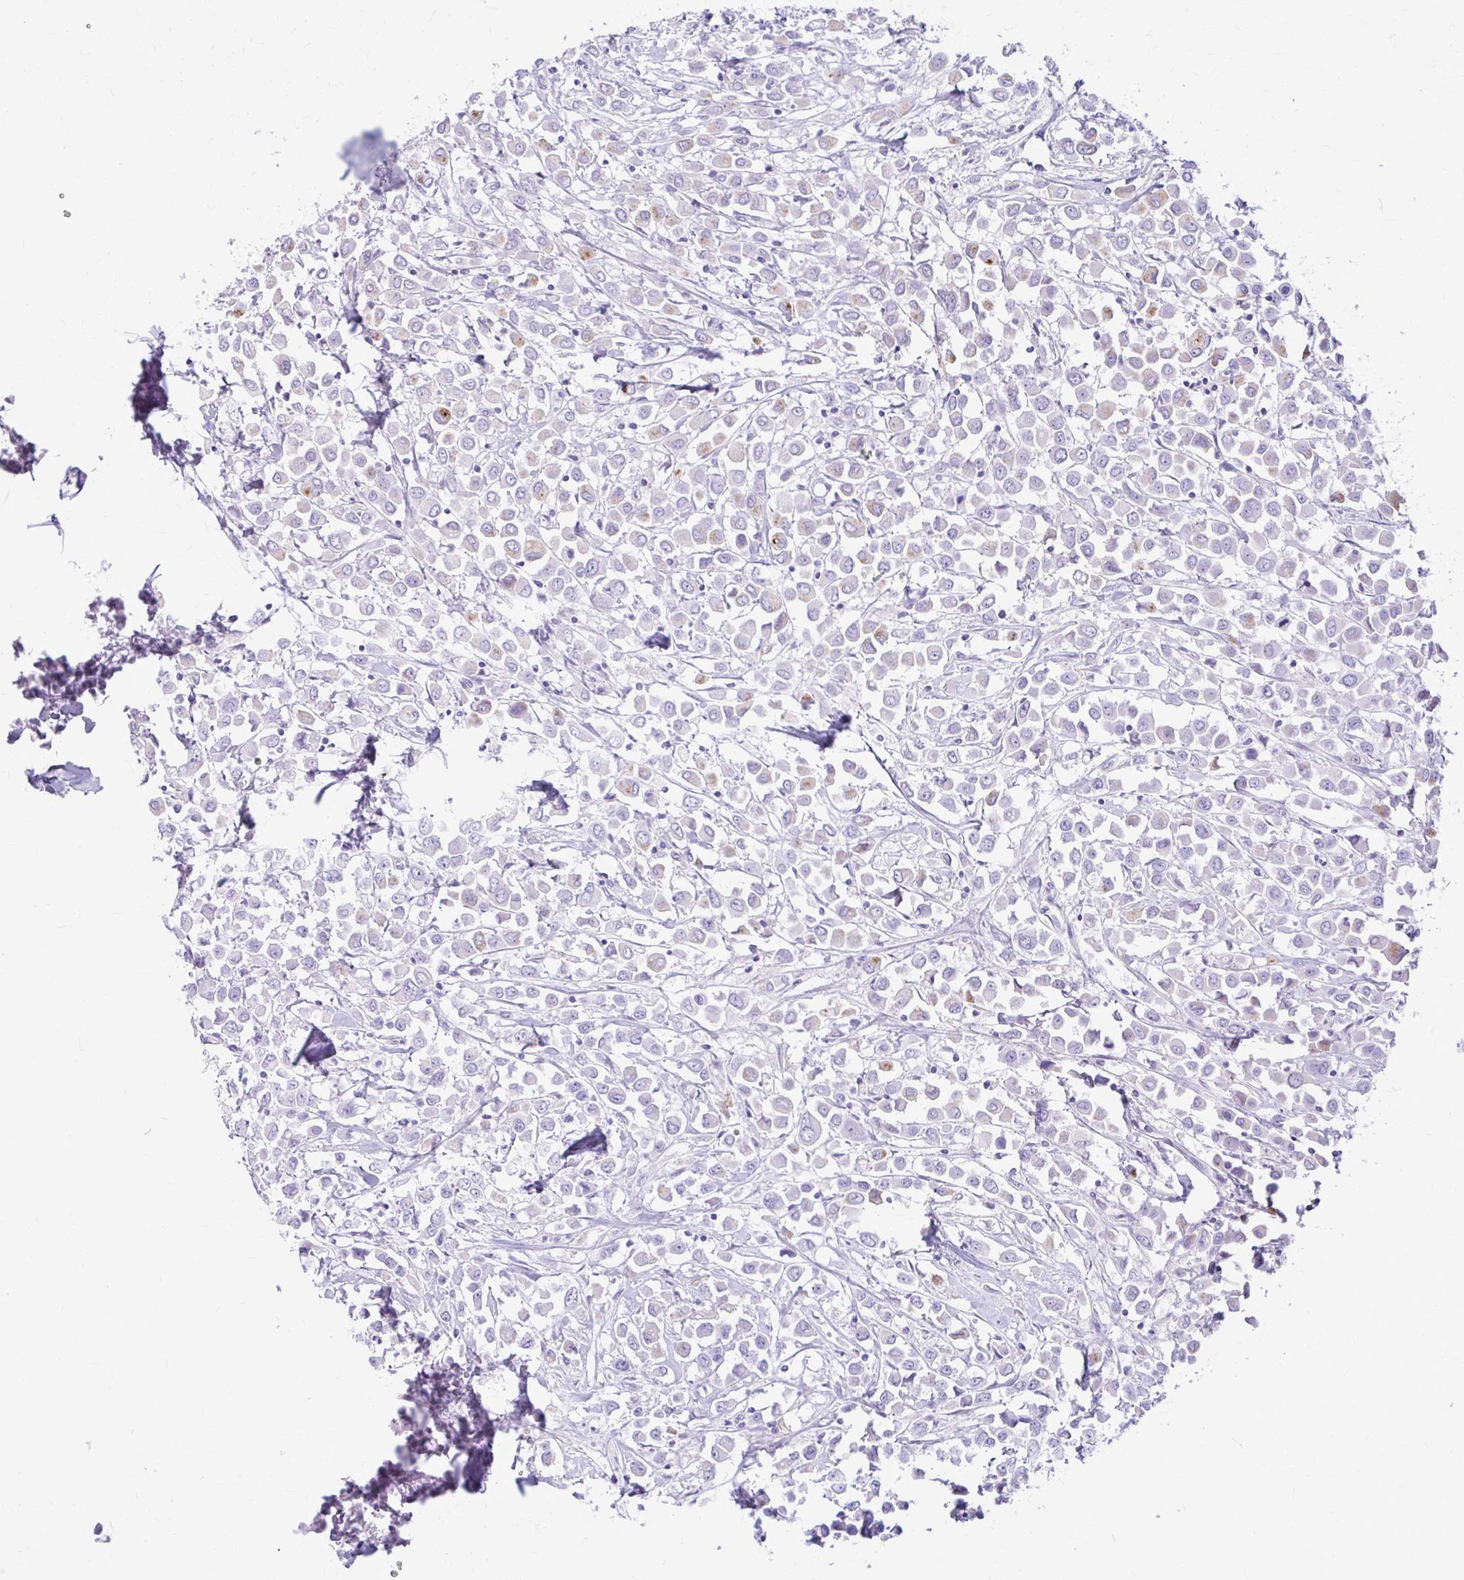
{"staining": {"intensity": "moderate", "quantity": "<25%", "location": "cytoplasmic/membranous"}, "tissue": "breast cancer", "cell_type": "Tumor cells", "image_type": "cancer", "snomed": [{"axis": "morphology", "description": "Duct carcinoma"}, {"axis": "topography", "description": "Breast"}], "caption": "A brown stain shows moderate cytoplasmic/membranous expression of a protein in human breast cancer (intraductal carcinoma) tumor cells.", "gene": "KLHDC7A", "patient": {"sex": "female", "age": 61}}